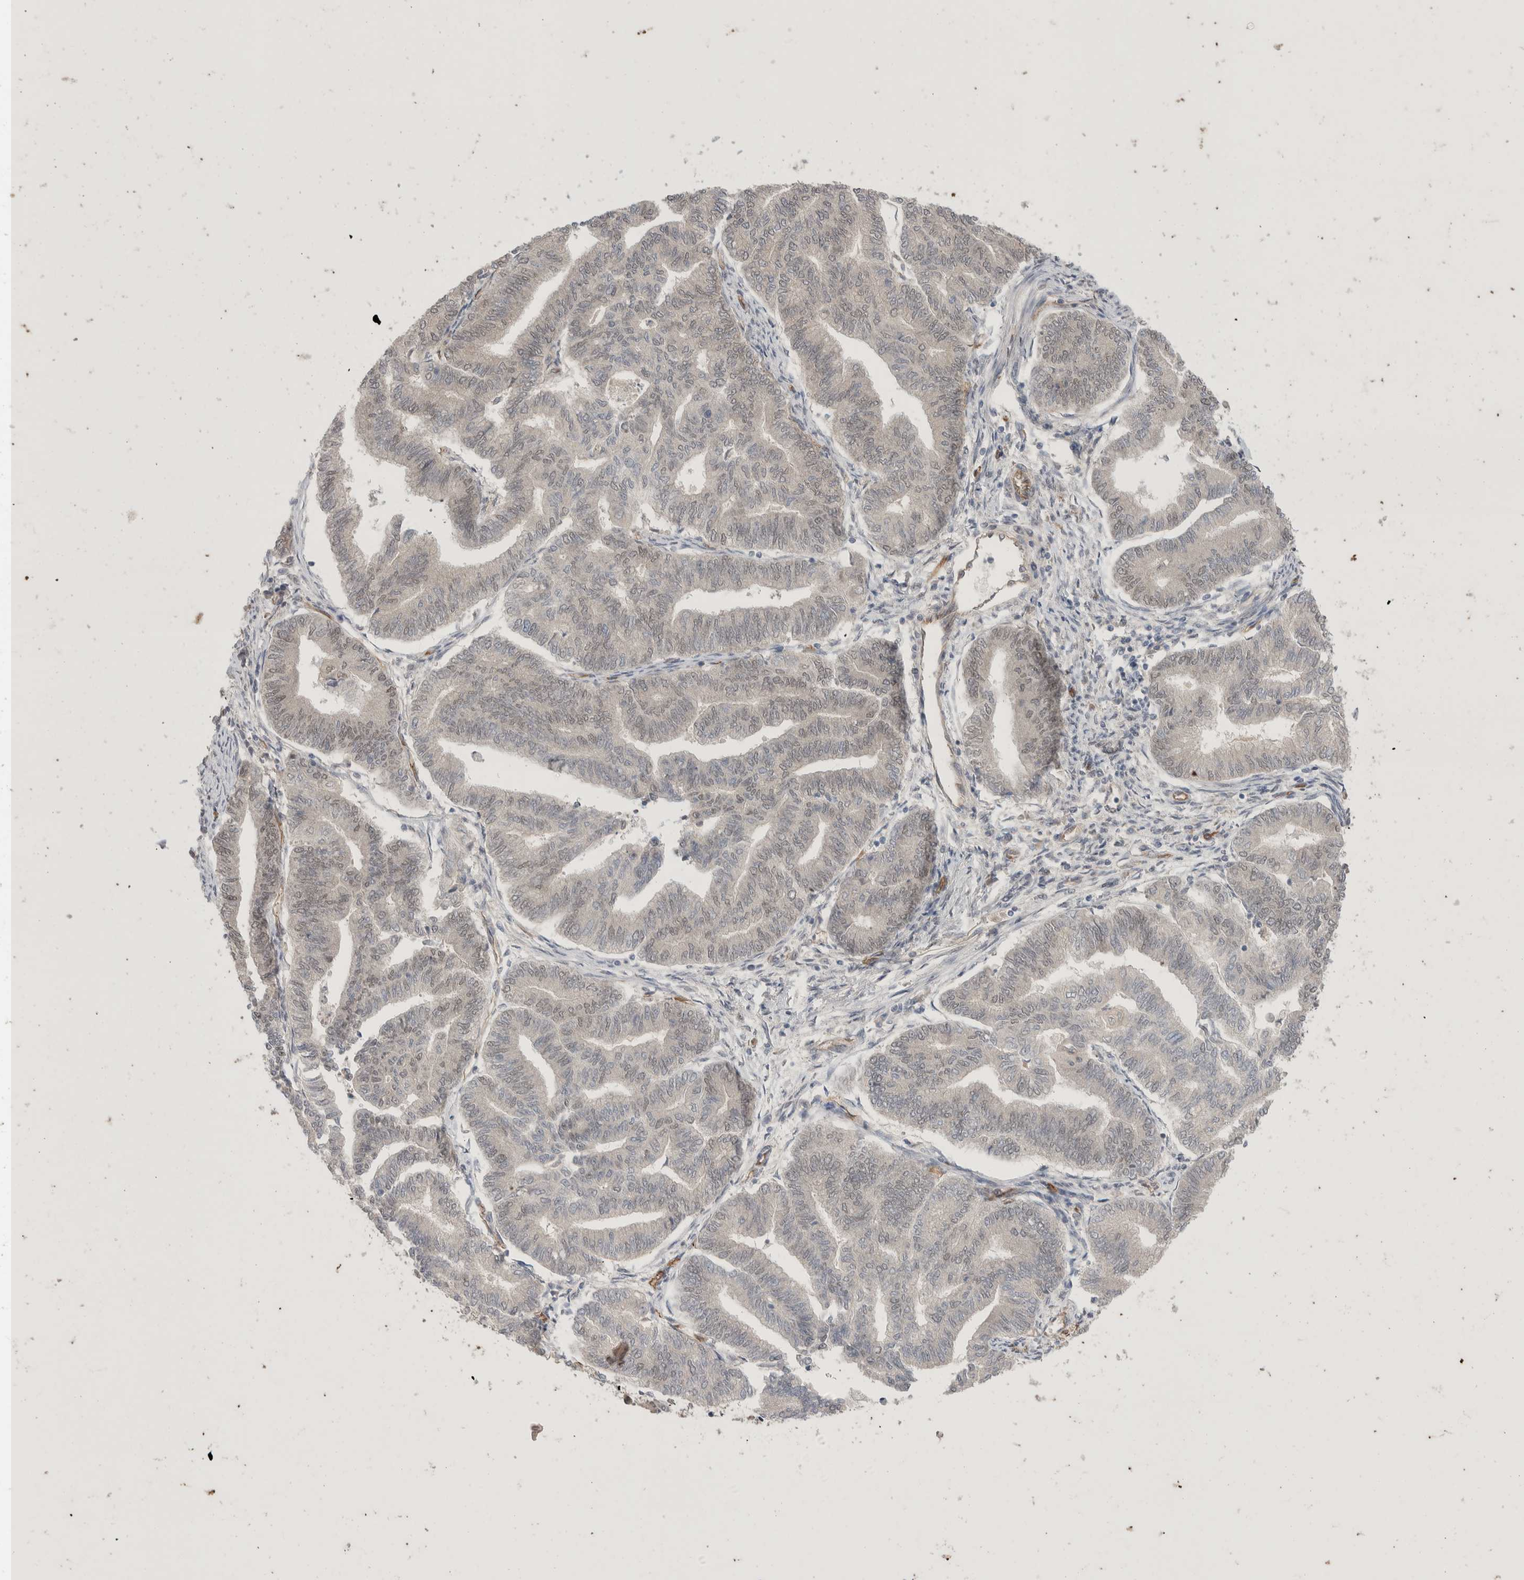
{"staining": {"intensity": "negative", "quantity": "none", "location": "none"}, "tissue": "endometrial cancer", "cell_type": "Tumor cells", "image_type": "cancer", "snomed": [{"axis": "morphology", "description": "Adenocarcinoma, NOS"}, {"axis": "topography", "description": "Endometrium"}], "caption": "The image exhibits no significant expression in tumor cells of endometrial cancer. (Immunohistochemistry (ihc), brightfield microscopy, high magnification).", "gene": "ZNF704", "patient": {"sex": "female", "age": 79}}